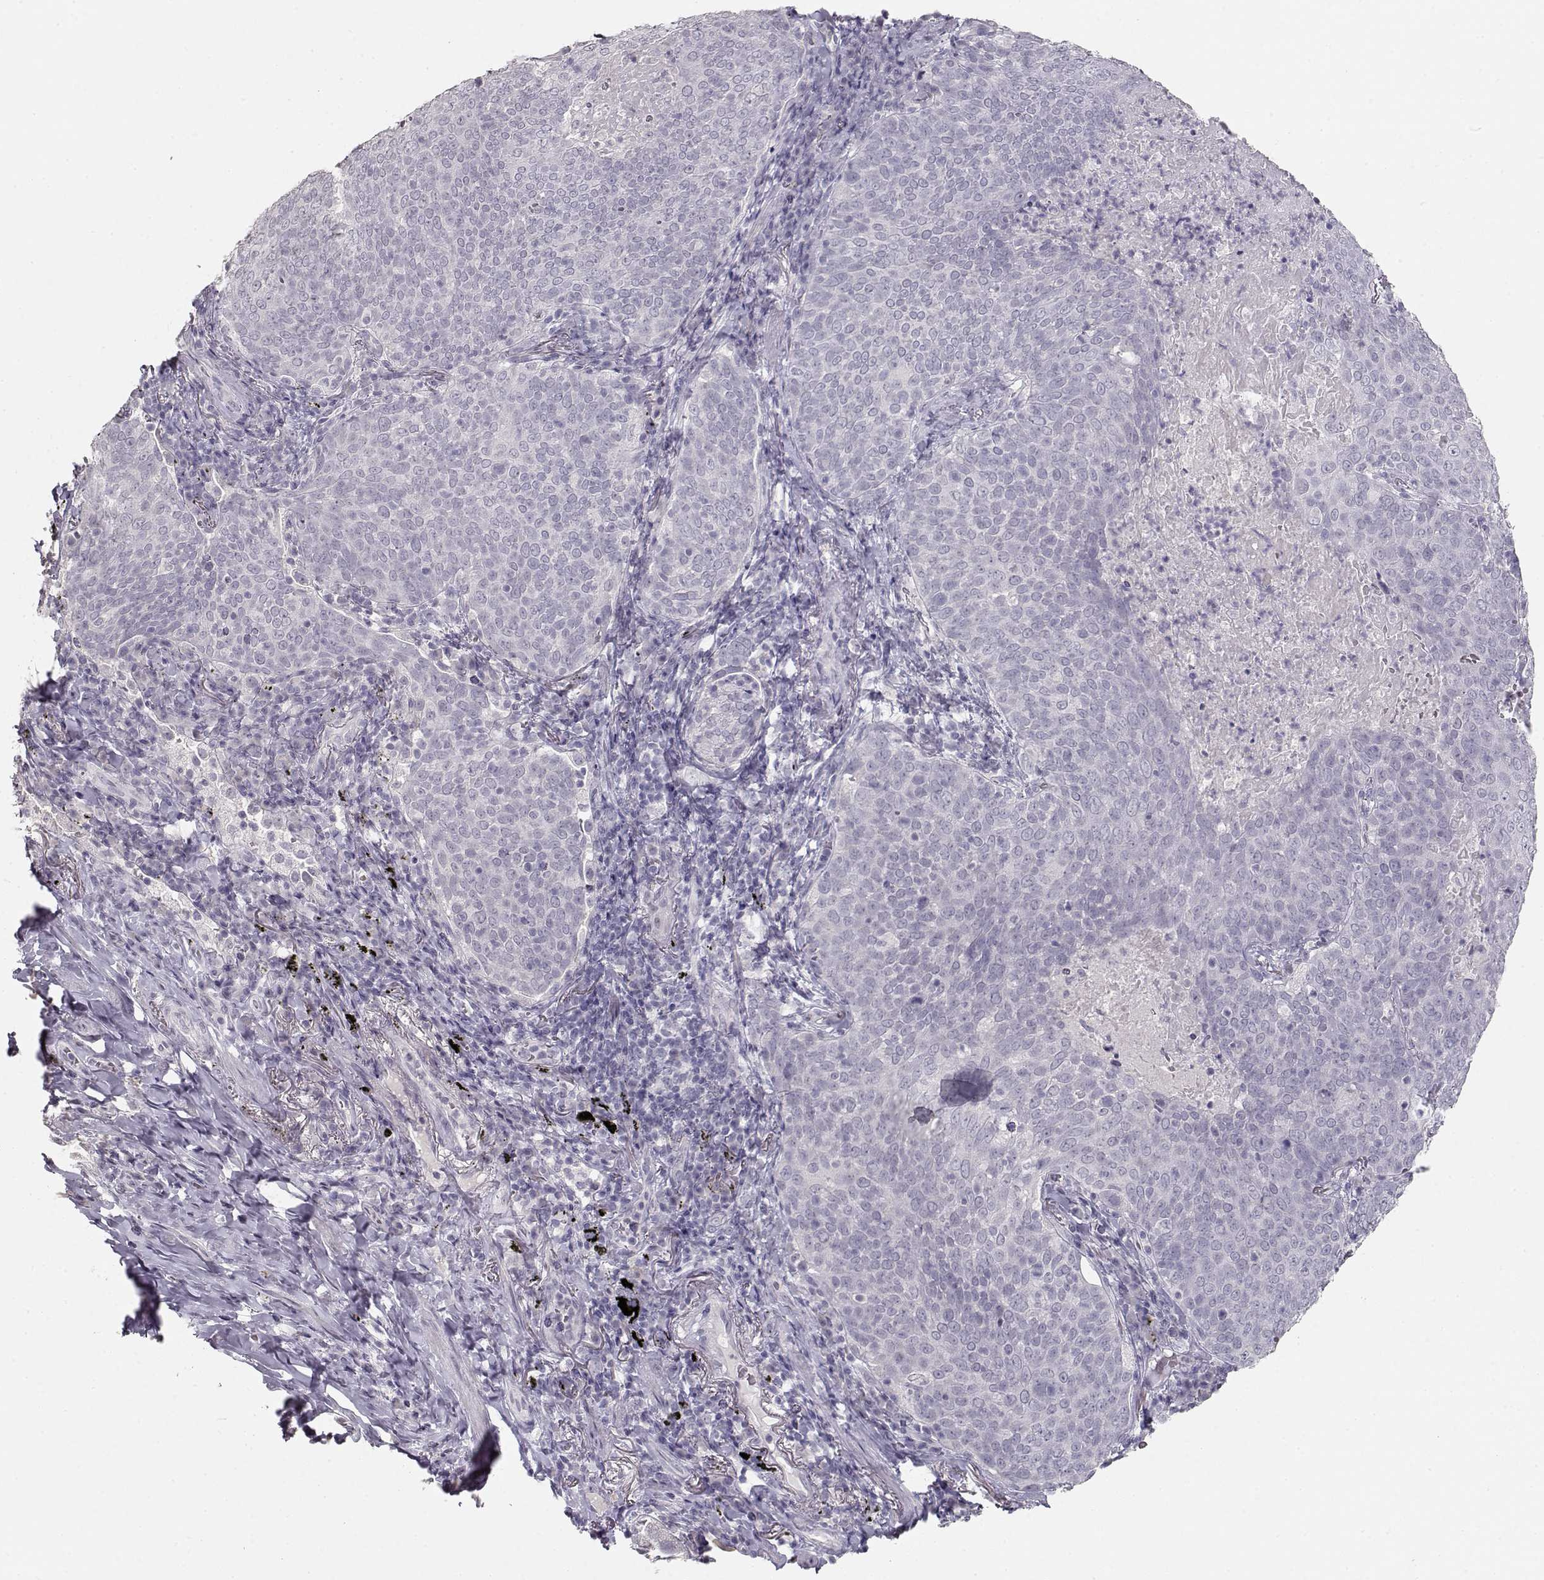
{"staining": {"intensity": "negative", "quantity": "none", "location": "none"}, "tissue": "lung cancer", "cell_type": "Tumor cells", "image_type": "cancer", "snomed": [{"axis": "morphology", "description": "Squamous cell carcinoma, NOS"}, {"axis": "topography", "description": "Lung"}], "caption": "There is no significant expression in tumor cells of lung squamous cell carcinoma.", "gene": "TKTL1", "patient": {"sex": "male", "age": 82}}